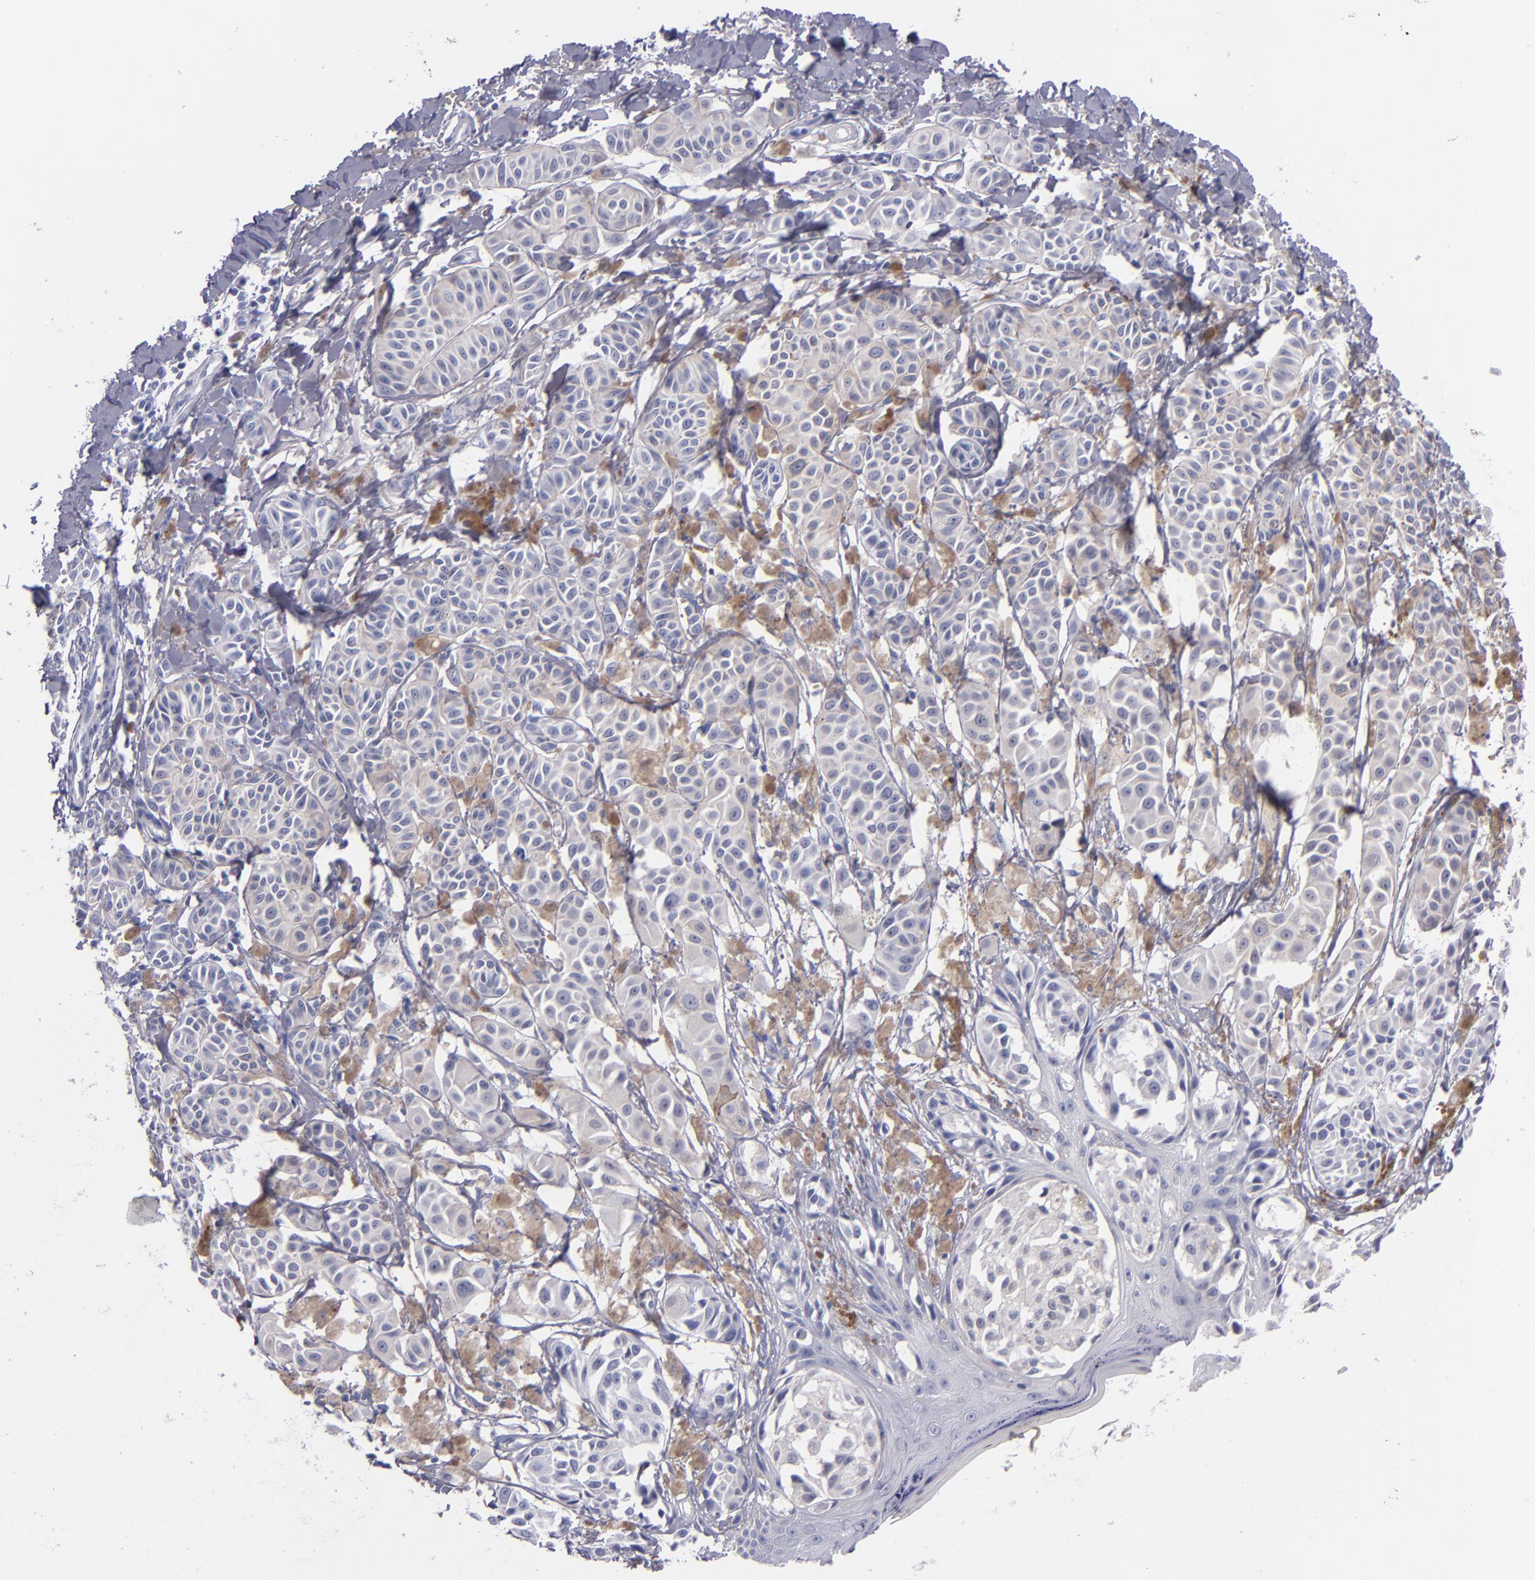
{"staining": {"intensity": "negative", "quantity": "none", "location": "none"}, "tissue": "melanoma", "cell_type": "Tumor cells", "image_type": "cancer", "snomed": [{"axis": "morphology", "description": "Malignant melanoma, NOS"}, {"axis": "topography", "description": "Skin"}], "caption": "Histopathology image shows no protein expression in tumor cells of melanoma tissue.", "gene": "CD38", "patient": {"sex": "male", "age": 76}}